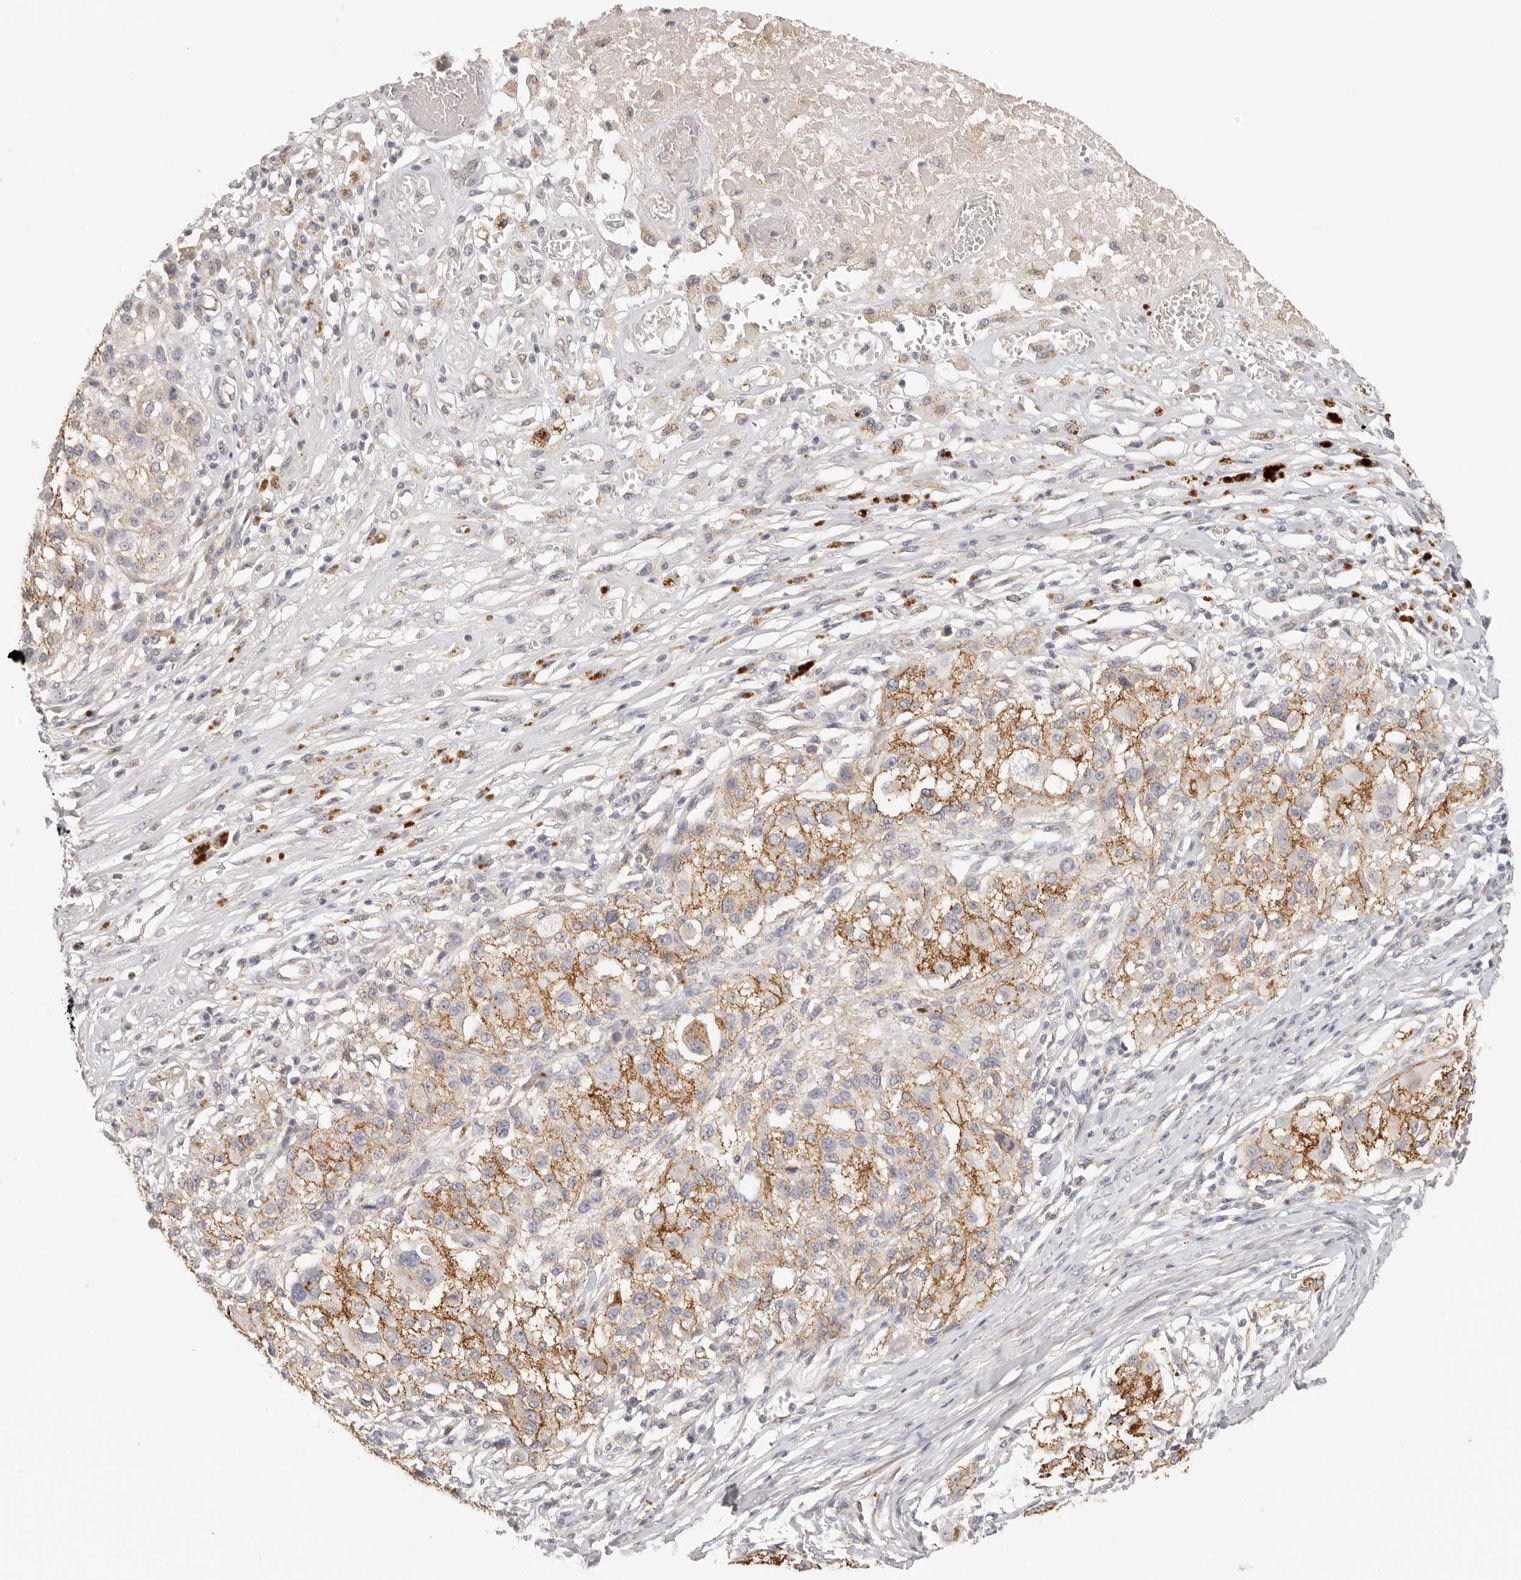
{"staining": {"intensity": "negative", "quantity": "none", "location": "none"}, "tissue": "melanoma", "cell_type": "Tumor cells", "image_type": "cancer", "snomed": [{"axis": "morphology", "description": "Necrosis, NOS"}, {"axis": "morphology", "description": "Malignant melanoma, NOS"}, {"axis": "topography", "description": "Skin"}], "caption": "Image shows no significant protein positivity in tumor cells of melanoma.", "gene": "ANXA9", "patient": {"sex": "female", "age": 87}}